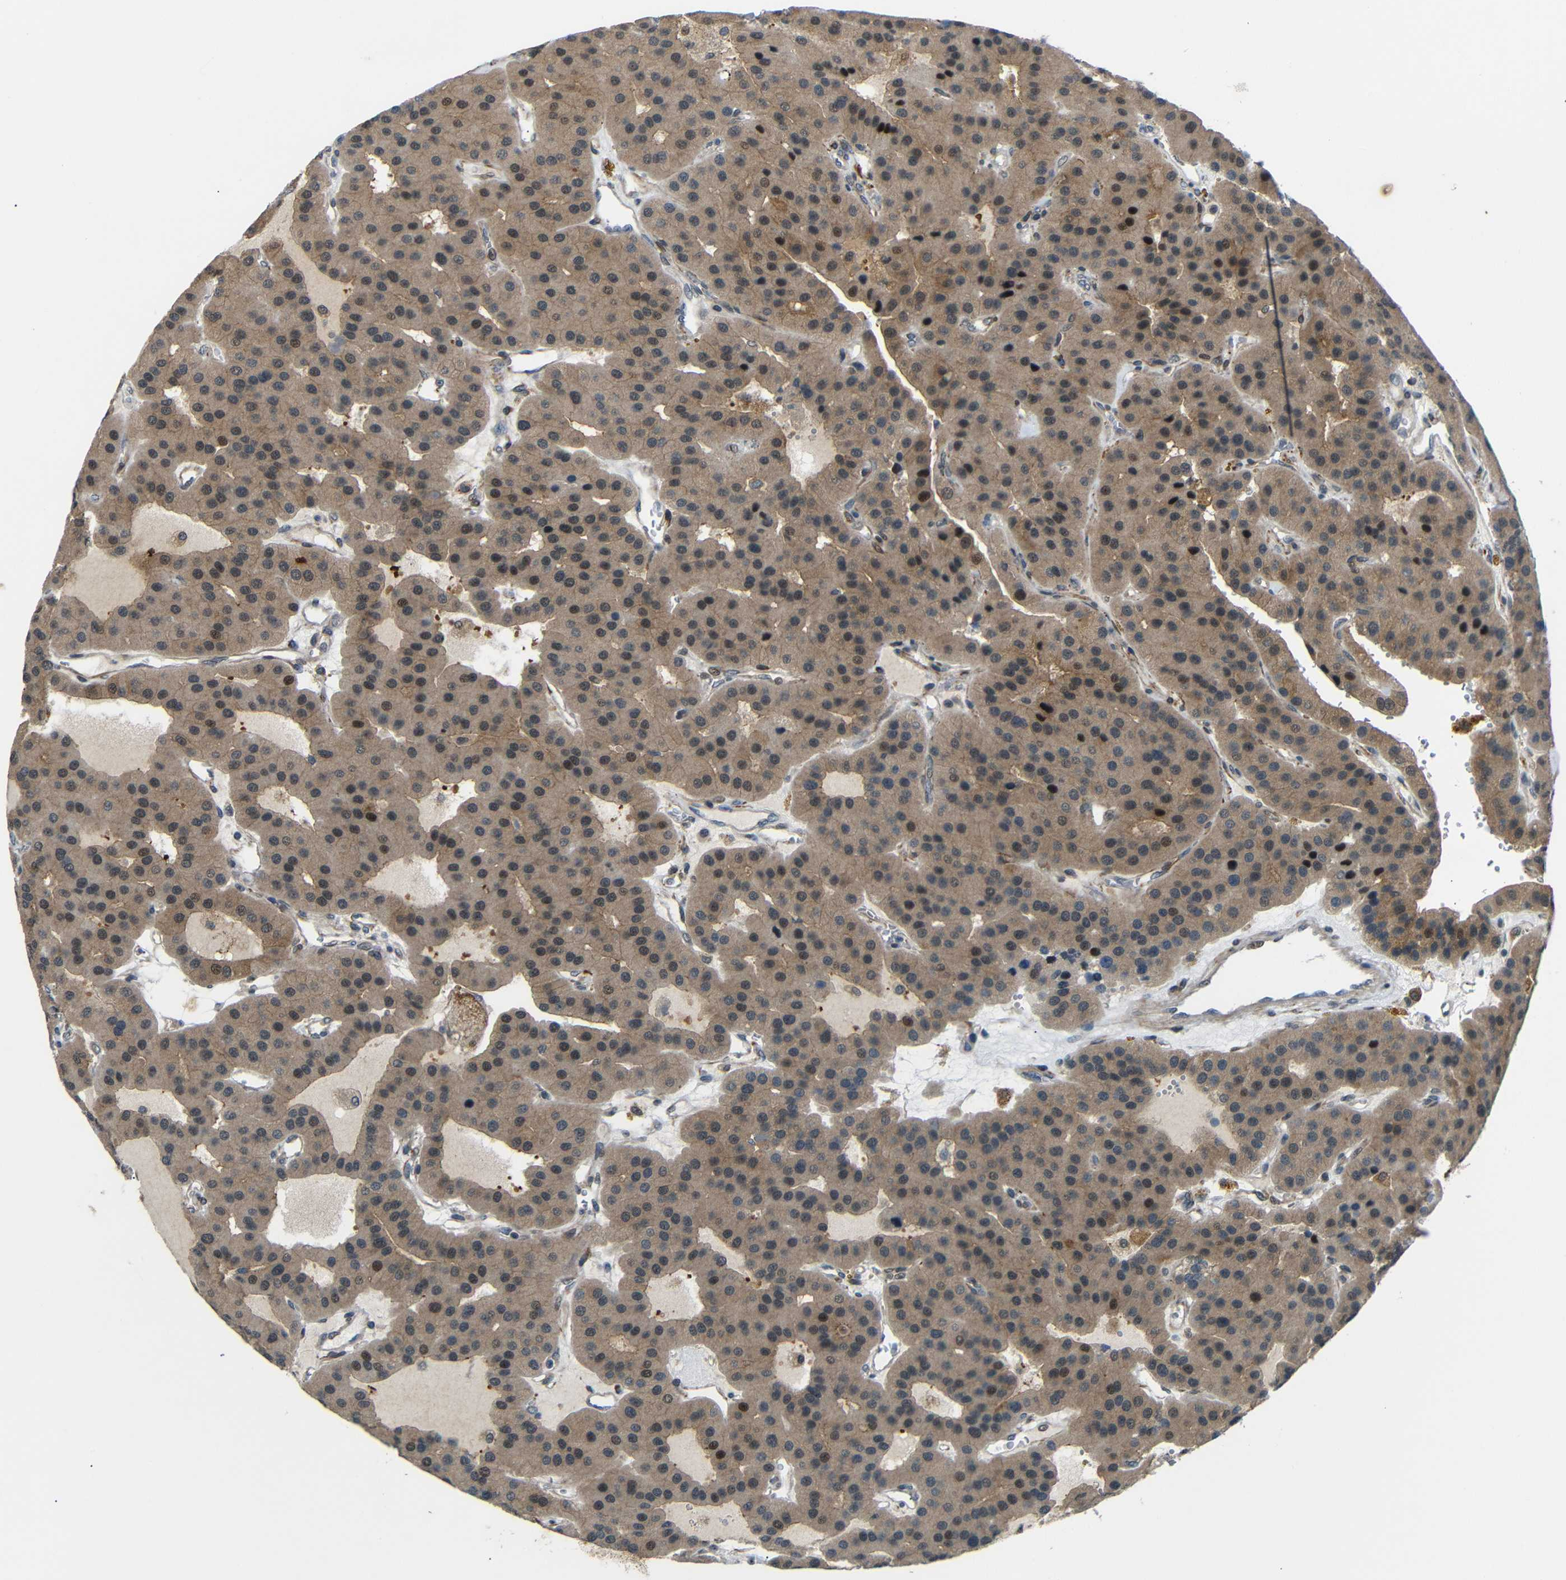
{"staining": {"intensity": "moderate", "quantity": "25%-75%", "location": "cytoplasmic/membranous,nuclear"}, "tissue": "parathyroid gland", "cell_type": "Glandular cells", "image_type": "normal", "snomed": [{"axis": "morphology", "description": "Normal tissue, NOS"}, {"axis": "morphology", "description": "Adenoma, NOS"}, {"axis": "topography", "description": "Parathyroid gland"}], "caption": "There is medium levels of moderate cytoplasmic/membranous,nuclear positivity in glandular cells of normal parathyroid gland, as demonstrated by immunohistochemical staining (brown color).", "gene": "SYDE1", "patient": {"sex": "female", "age": 86}}